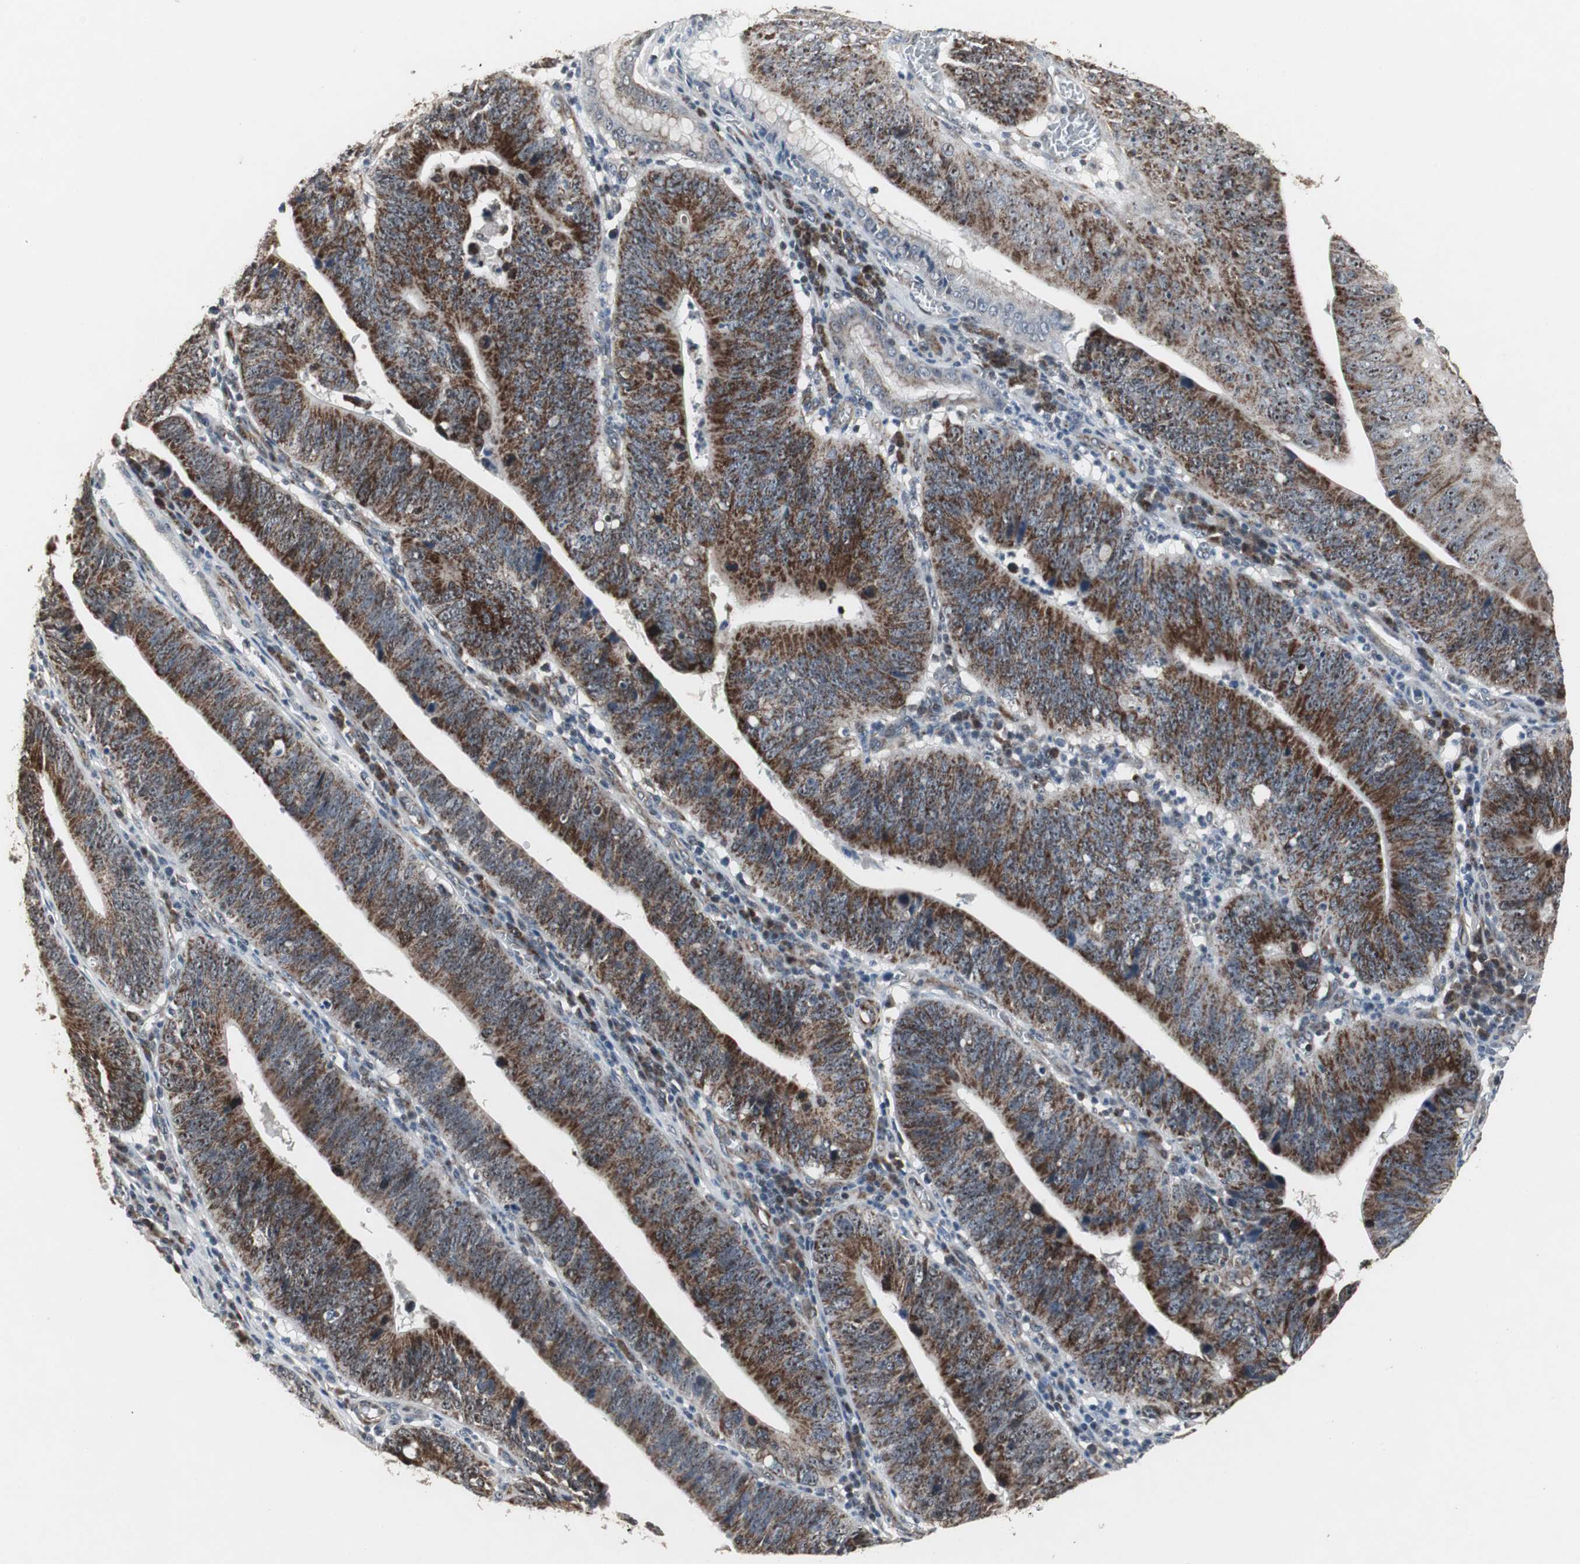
{"staining": {"intensity": "strong", "quantity": ">75%", "location": "cytoplasmic/membranous"}, "tissue": "stomach cancer", "cell_type": "Tumor cells", "image_type": "cancer", "snomed": [{"axis": "morphology", "description": "Adenocarcinoma, NOS"}, {"axis": "topography", "description": "Stomach"}], "caption": "Stomach adenocarcinoma tissue displays strong cytoplasmic/membranous staining in approximately >75% of tumor cells, visualized by immunohistochemistry.", "gene": "MRPL40", "patient": {"sex": "male", "age": 59}}